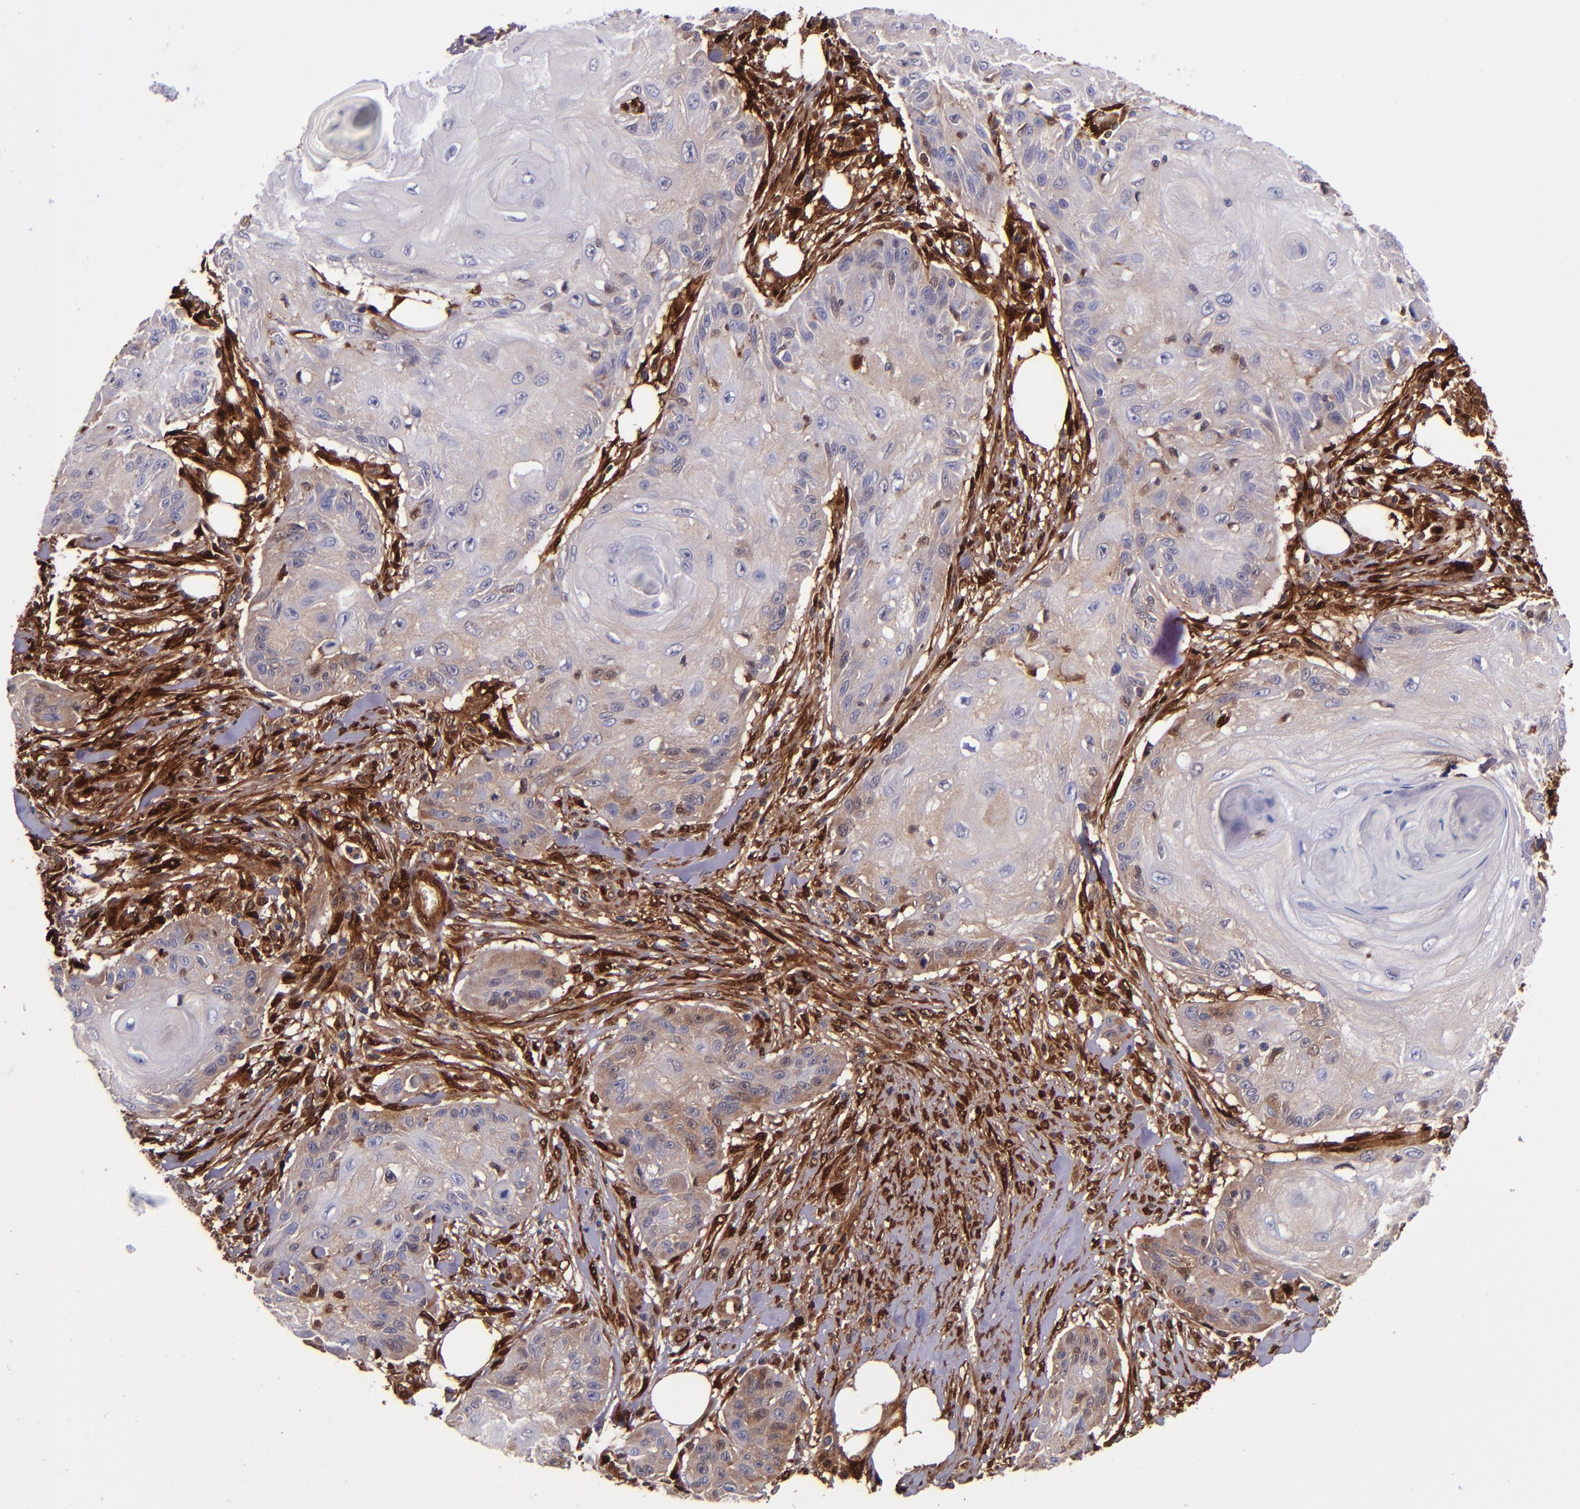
{"staining": {"intensity": "weak", "quantity": "25%-75%", "location": "cytoplasmic/membranous"}, "tissue": "skin cancer", "cell_type": "Tumor cells", "image_type": "cancer", "snomed": [{"axis": "morphology", "description": "Squamous cell carcinoma, NOS"}, {"axis": "topography", "description": "Skin"}], "caption": "Immunohistochemical staining of human skin cancer reveals low levels of weak cytoplasmic/membranous protein positivity in about 25%-75% of tumor cells. The protein is stained brown, and the nuclei are stained in blue (DAB IHC with brightfield microscopy, high magnification).", "gene": "LGALS1", "patient": {"sex": "female", "age": 88}}